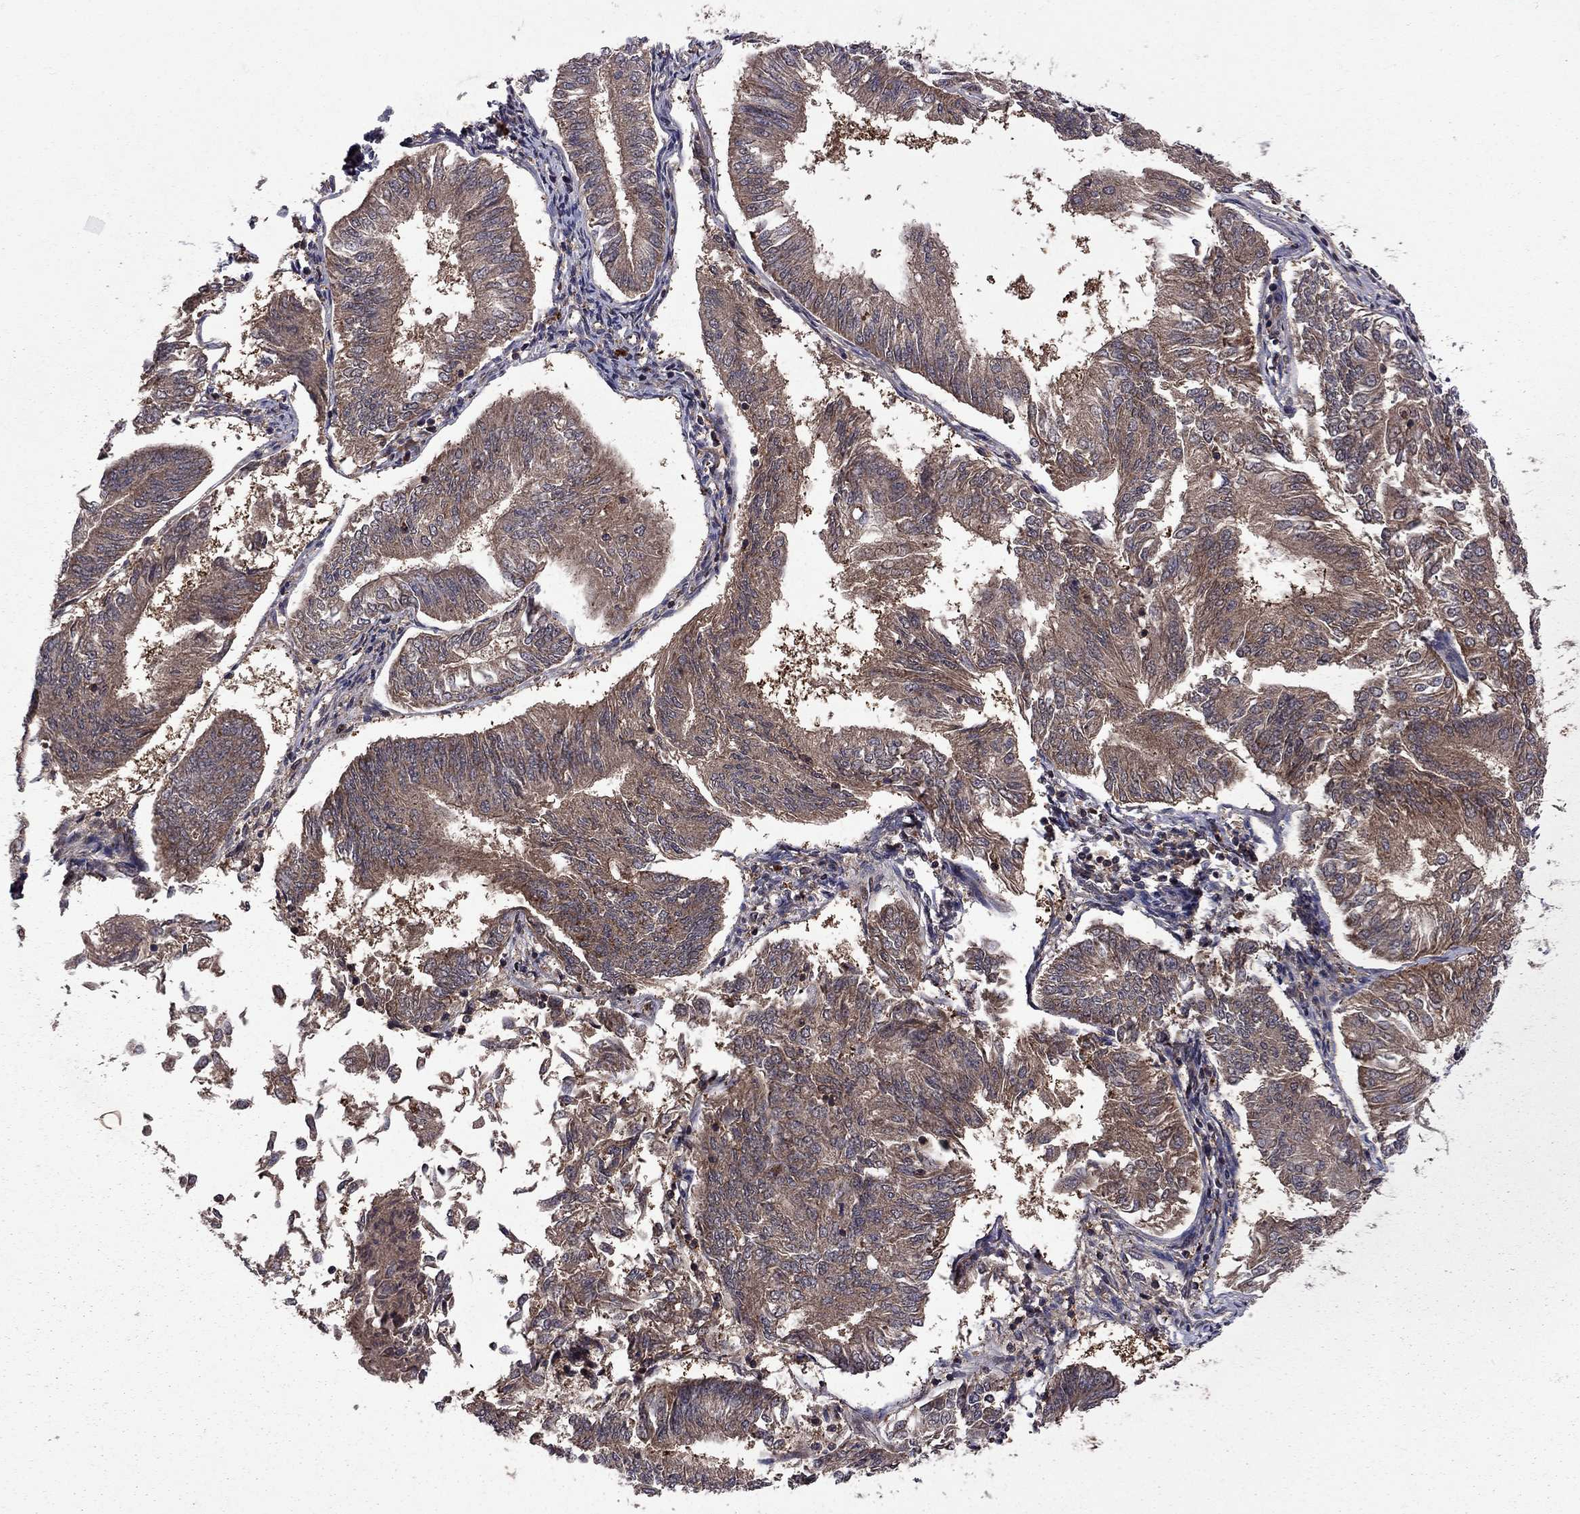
{"staining": {"intensity": "moderate", "quantity": ">75%", "location": "cytoplasmic/membranous"}, "tissue": "endometrial cancer", "cell_type": "Tumor cells", "image_type": "cancer", "snomed": [{"axis": "morphology", "description": "Adenocarcinoma, NOS"}, {"axis": "topography", "description": "Endometrium"}], "caption": "Human endometrial cancer stained for a protein (brown) exhibits moderate cytoplasmic/membranous positive positivity in about >75% of tumor cells.", "gene": "IPP", "patient": {"sex": "female", "age": 58}}